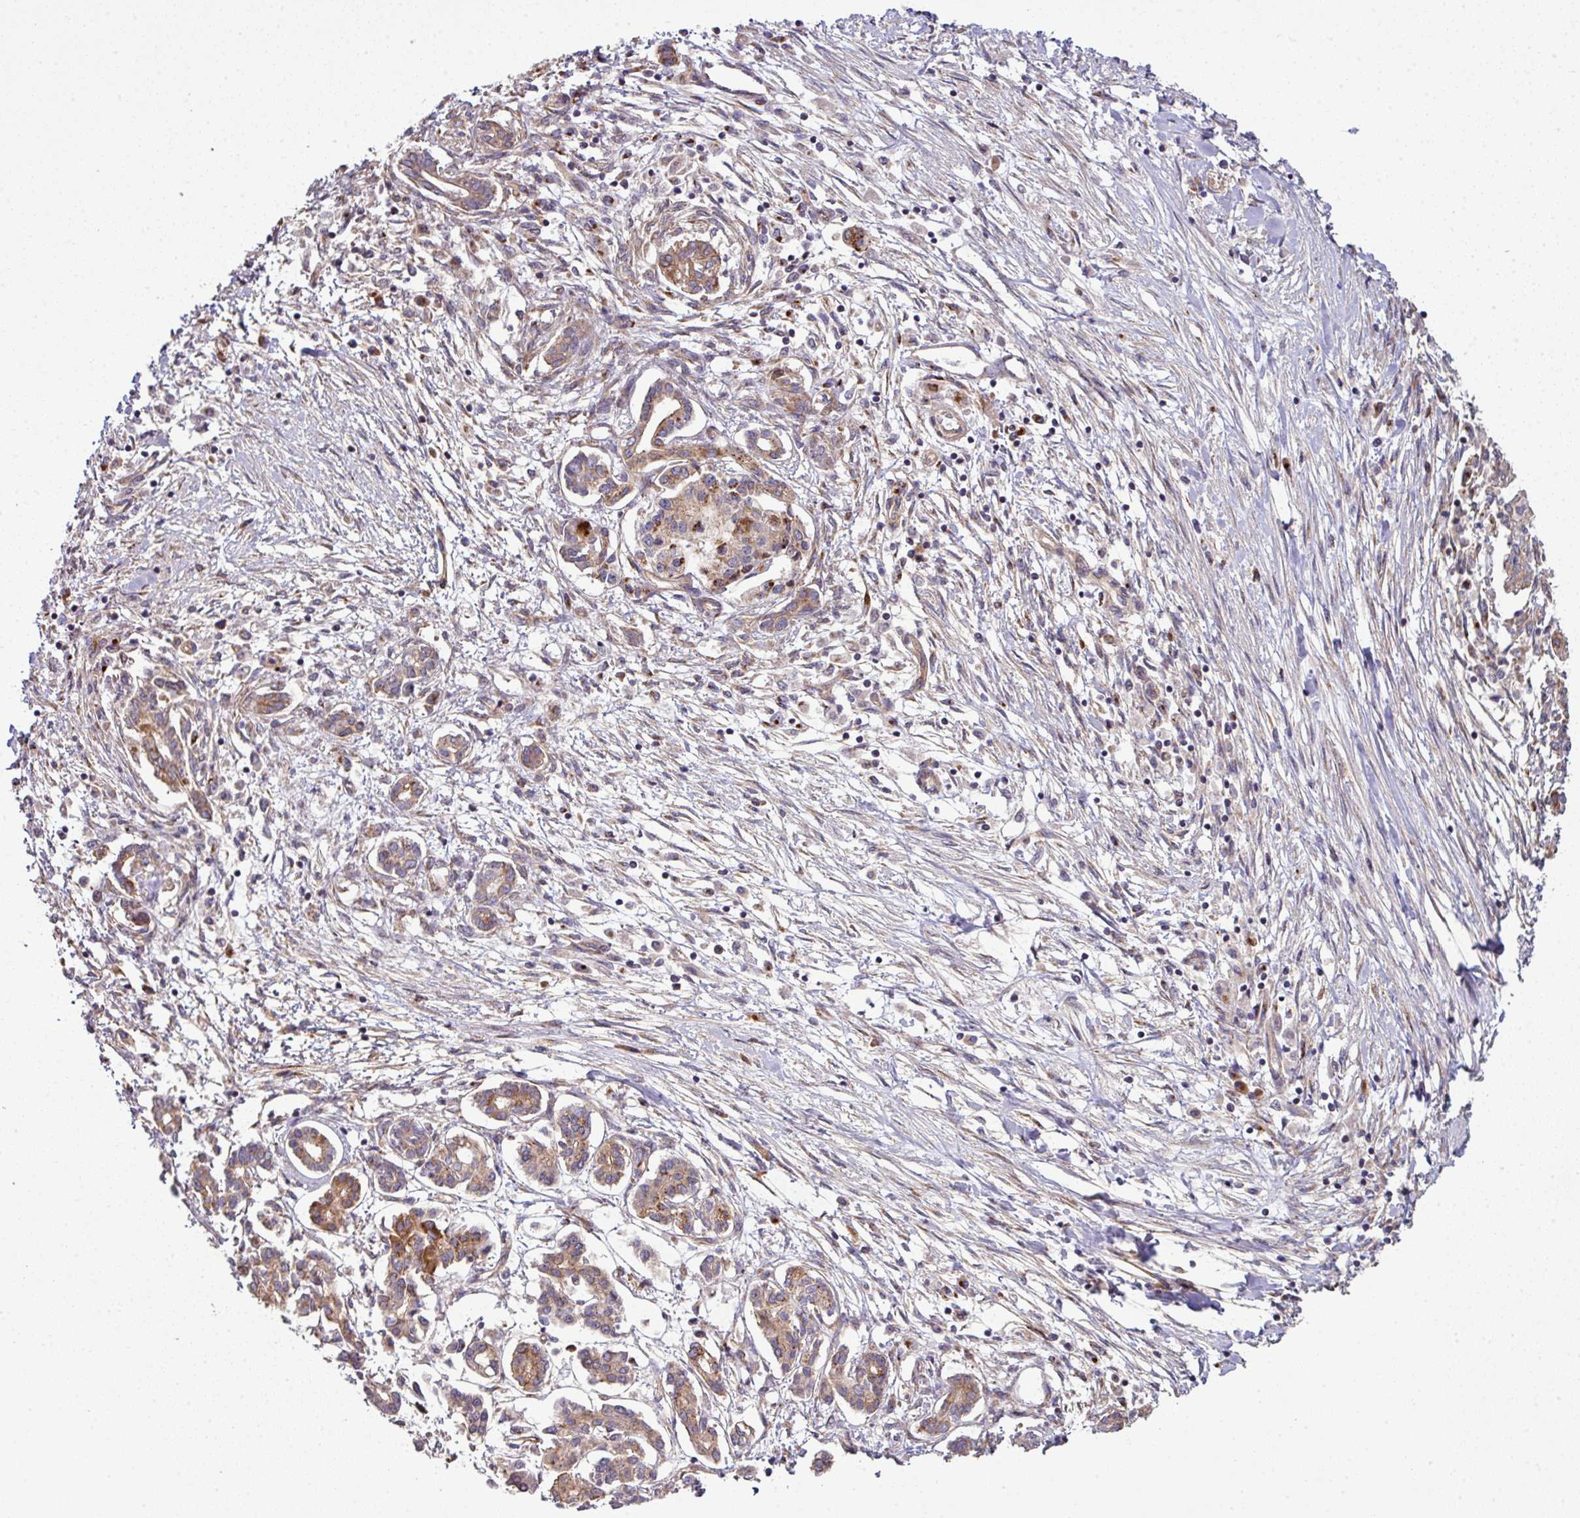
{"staining": {"intensity": "moderate", "quantity": ">75%", "location": "cytoplasmic/membranous"}, "tissue": "pancreatic cancer", "cell_type": "Tumor cells", "image_type": "cancer", "snomed": [{"axis": "morphology", "description": "Adenocarcinoma, NOS"}, {"axis": "topography", "description": "Pancreas"}], "caption": "Human pancreatic adenocarcinoma stained with a brown dye reveals moderate cytoplasmic/membranous positive expression in about >75% of tumor cells.", "gene": "TIMMDC1", "patient": {"sex": "female", "age": 50}}